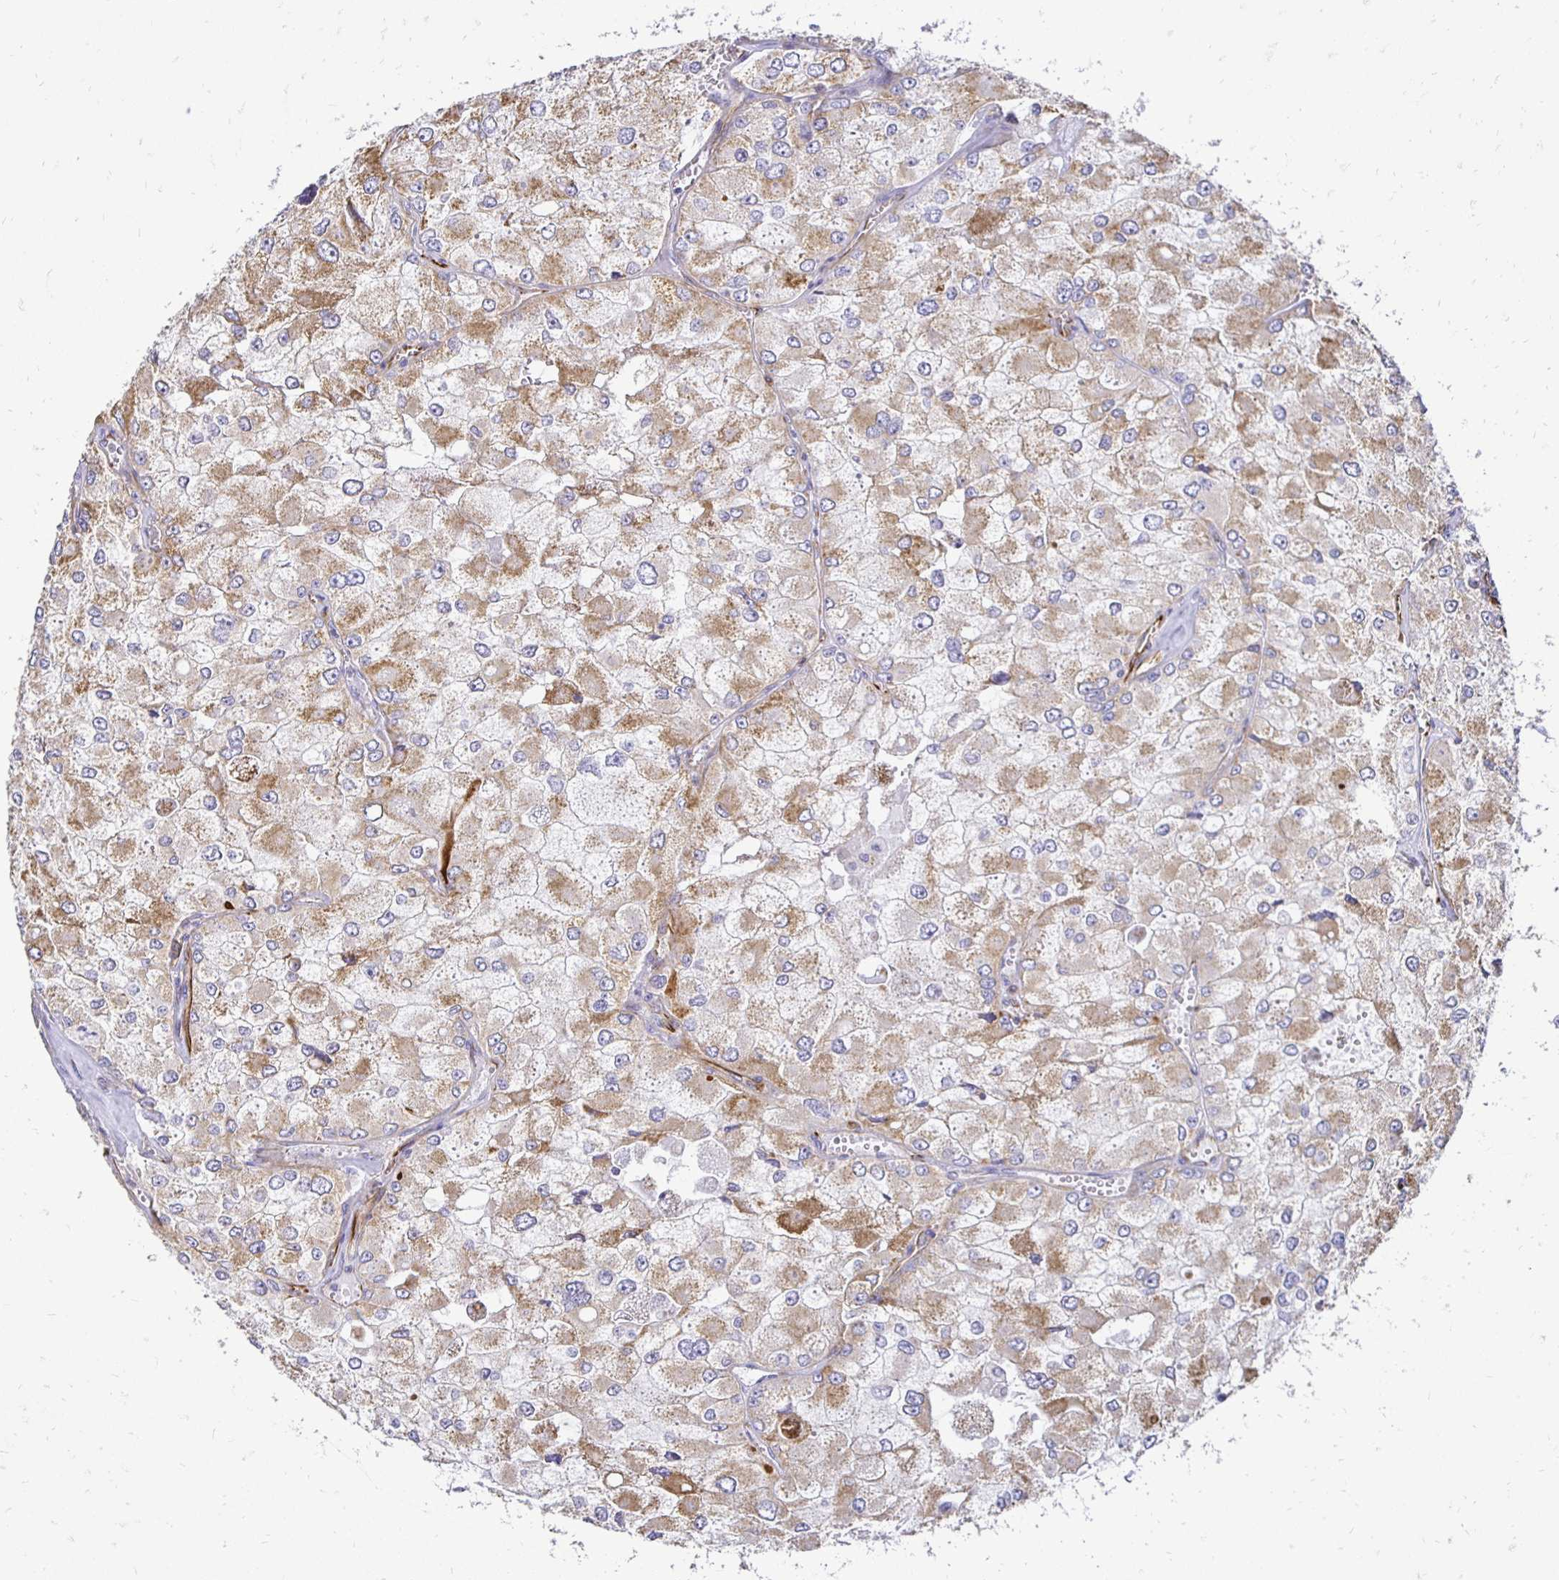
{"staining": {"intensity": "moderate", "quantity": ">75%", "location": "cytoplasmic/membranous"}, "tissue": "renal cancer", "cell_type": "Tumor cells", "image_type": "cancer", "snomed": [{"axis": "morphology", "description": "Adenocarcinoma, NOS"}, {"axis": "topography", "description": "Kidney"}], "caption": "About >75% of tumor cells in renal cancer (adenocarcinoma) reveal moderate cytoplasmic/membranous protein expression as visualized by brown immunohistochemical staining.", "gene": "PLAAT2", "patient": {"sex": "female", "age": 70}}